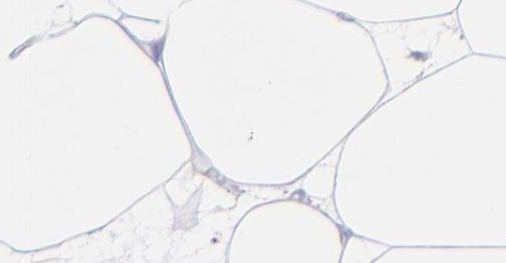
{"staining": {"intensity": "negative", "quantity": "none", "location": "none"}, "tissue": "adipose tissue", "cell_type": "Adipocytes", "image_type": "normal", "snomed": [{"axis": "morphology", "description": "Normal tissue, NOS"}, {"axis": "morphology", "description": "Duct carcinoma"}, {"axis": "topography", "description": "Breast"}, {"axis": "topography", "description": "Adipose tissue"}], "caption": "Adipocytes show no significant protein expression in unremarkable adipose tissue. The staining was performed using DAB (3,3'-diaminobenzidine) to visualize the protein expression in brown, while the nuclei were stained in blue with hematoxylin (Magnification: 20x).", "gene": "EFCAB13", "patient": {"sex": "female", "age": 37}}